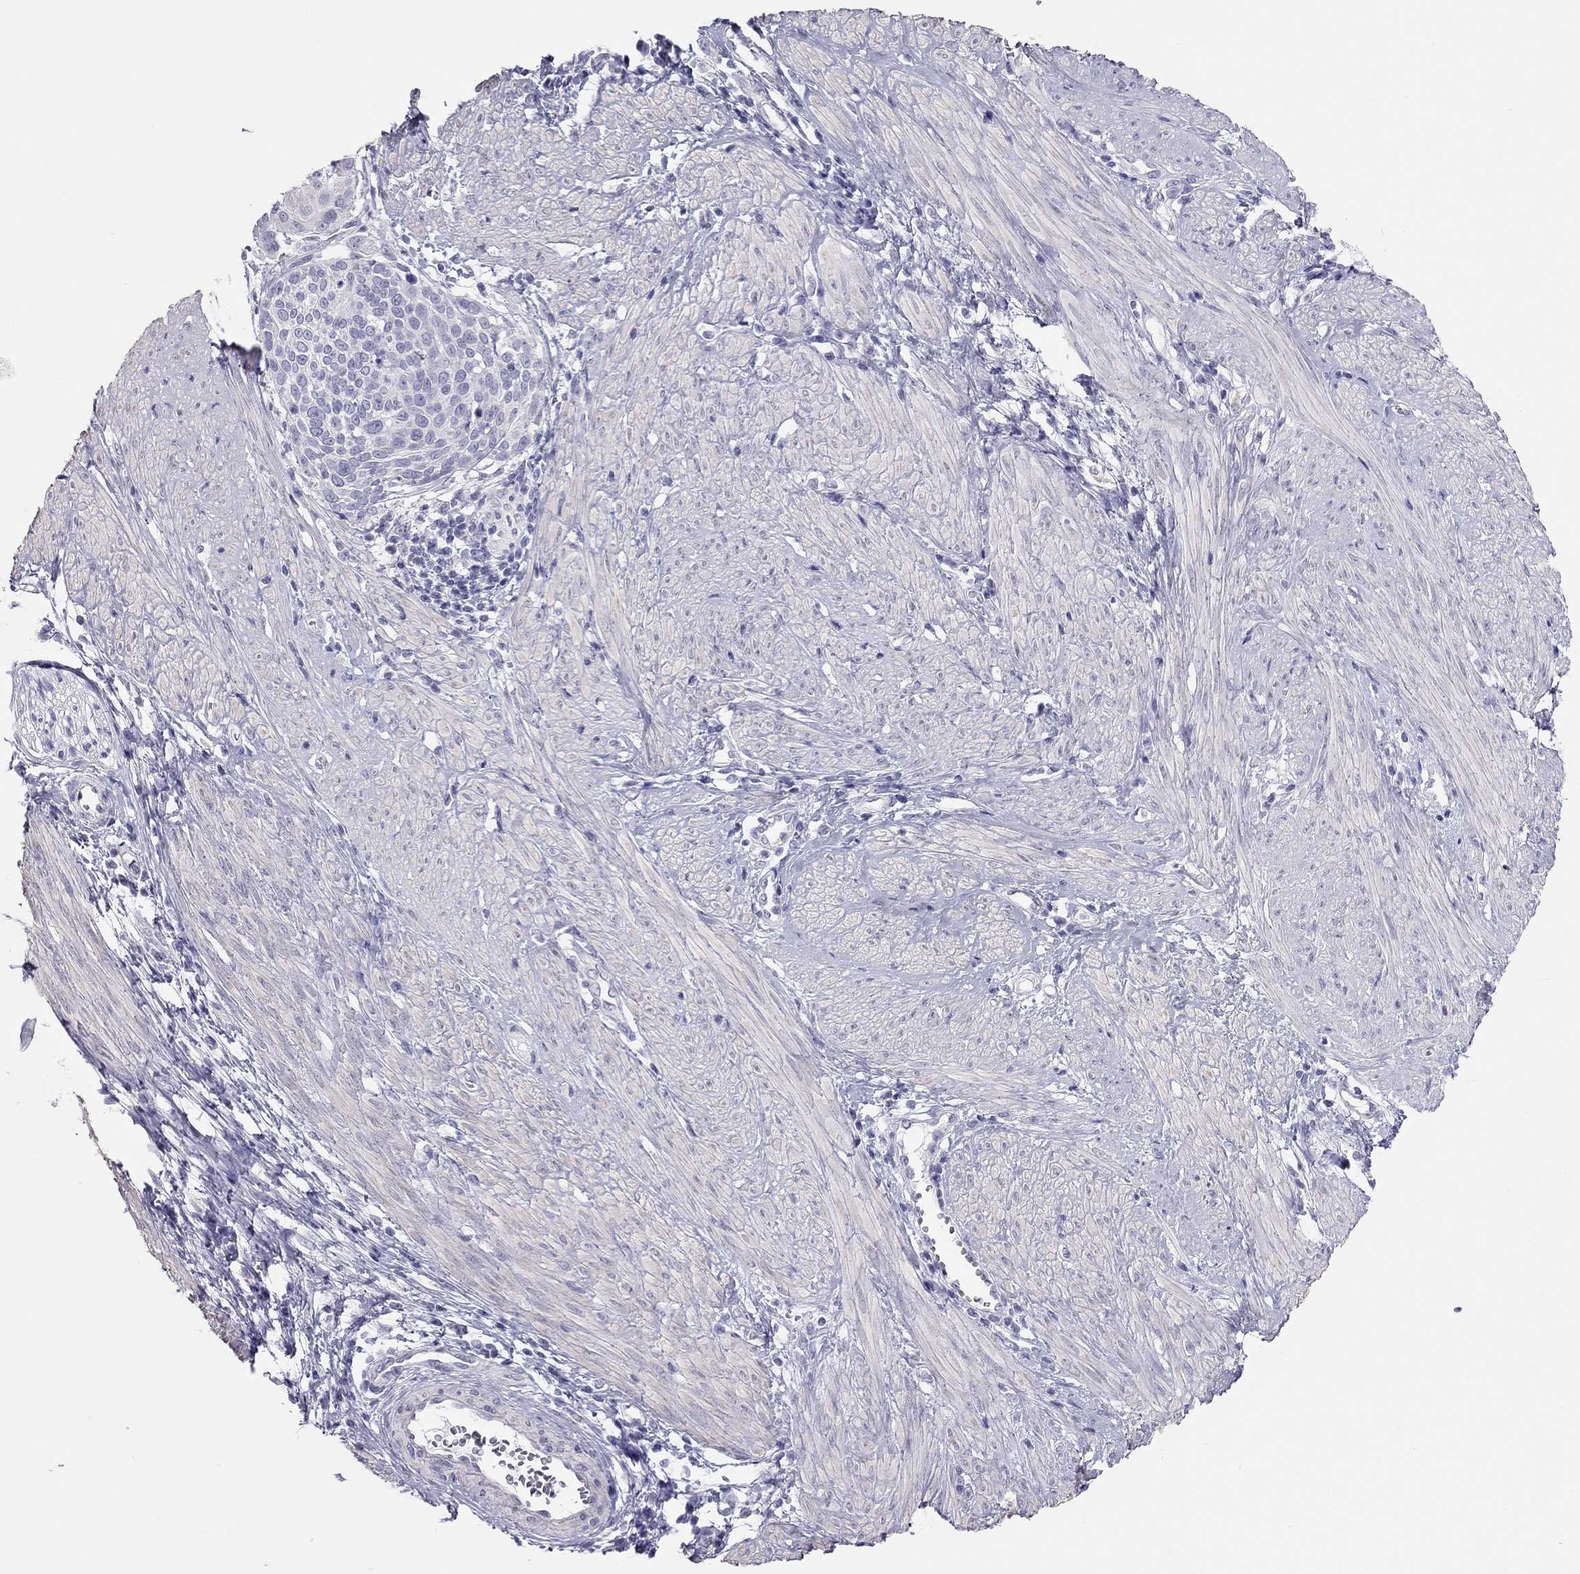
{"staining": {"intensity": "negative", "quantity": "none", "location": "none"}, "tissue": "cervical cancer", "cell_type": "Tumor cells", "image_type": "cancer", "snomed": [{"axis": "morphology", "description": "Squamous cell carcinoma, NOS"}, {"axis": "topography", "description": "Cervix"}], "caption": "Photomicrograph shows no significant protein positivity in tumor cells of cervical squamous cell carcinoma. Brightfield microscopy of immunohistochemistry stained with DAB (brown) and hematoxylin (blue), captured at high magnification.", "gene": "SPATA12", "patient": {"sex": "female", "age": 39}}